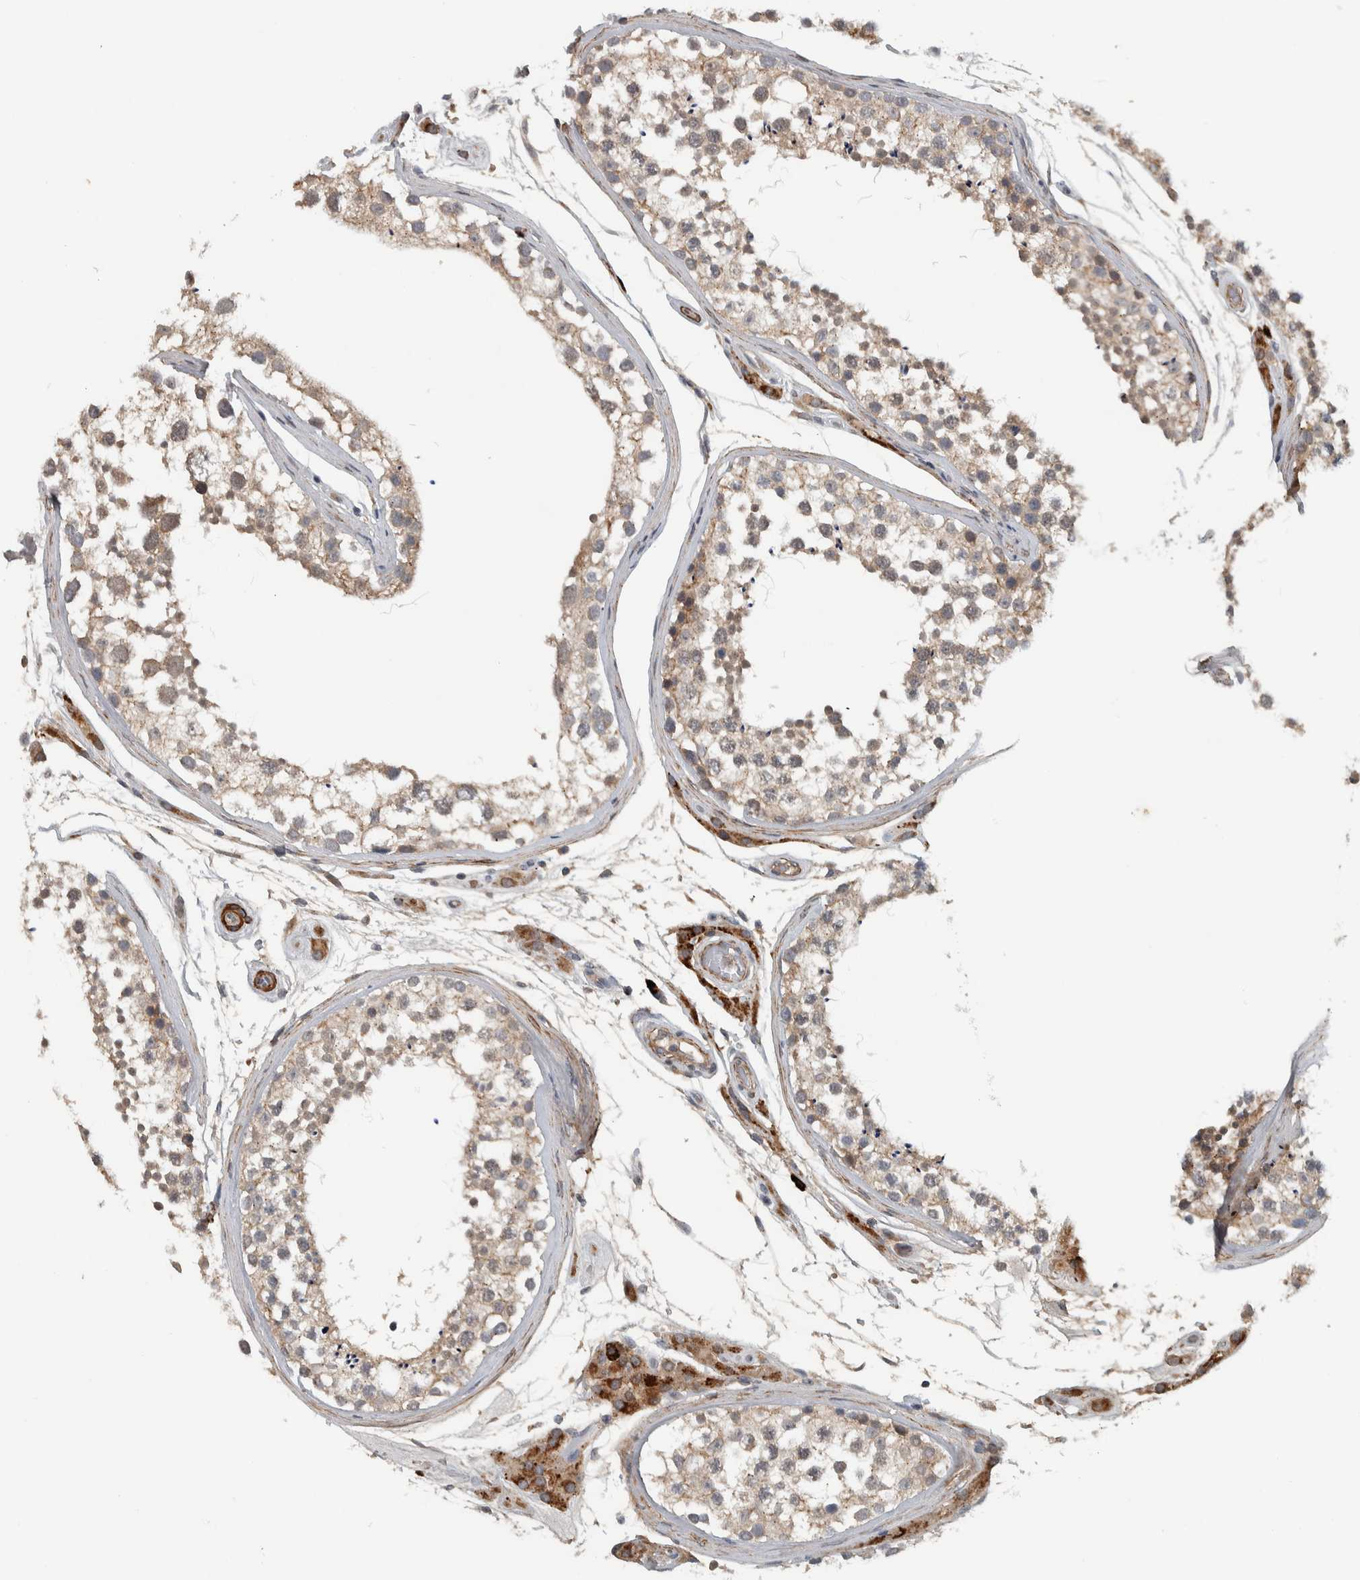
{"staining": {"intensity": "weak", "quantity": ">75%", "location": "cytoplasmic/membranous"}, "tissue": "testis", "cell_type": "Cells in seminiferous ducts", "image_type": "normal", "snomed": [{"axis": "morphology", "description": "Normal tissue, NOS"}, {"axis": "topography", "description": "Testis"}], "caption": "IHC histopathology image of normal testis: human testis stained using immunohistochemistry (IHC) exhibits low levels of weak protein expression localized specifically in the cytoplasmic/membranous of cells in seminiferous ducts, appearing as a cytoplasmic/membranous brown color.", "gene": "LBHD1", "patient": {"sex": "male", "age": 46}}